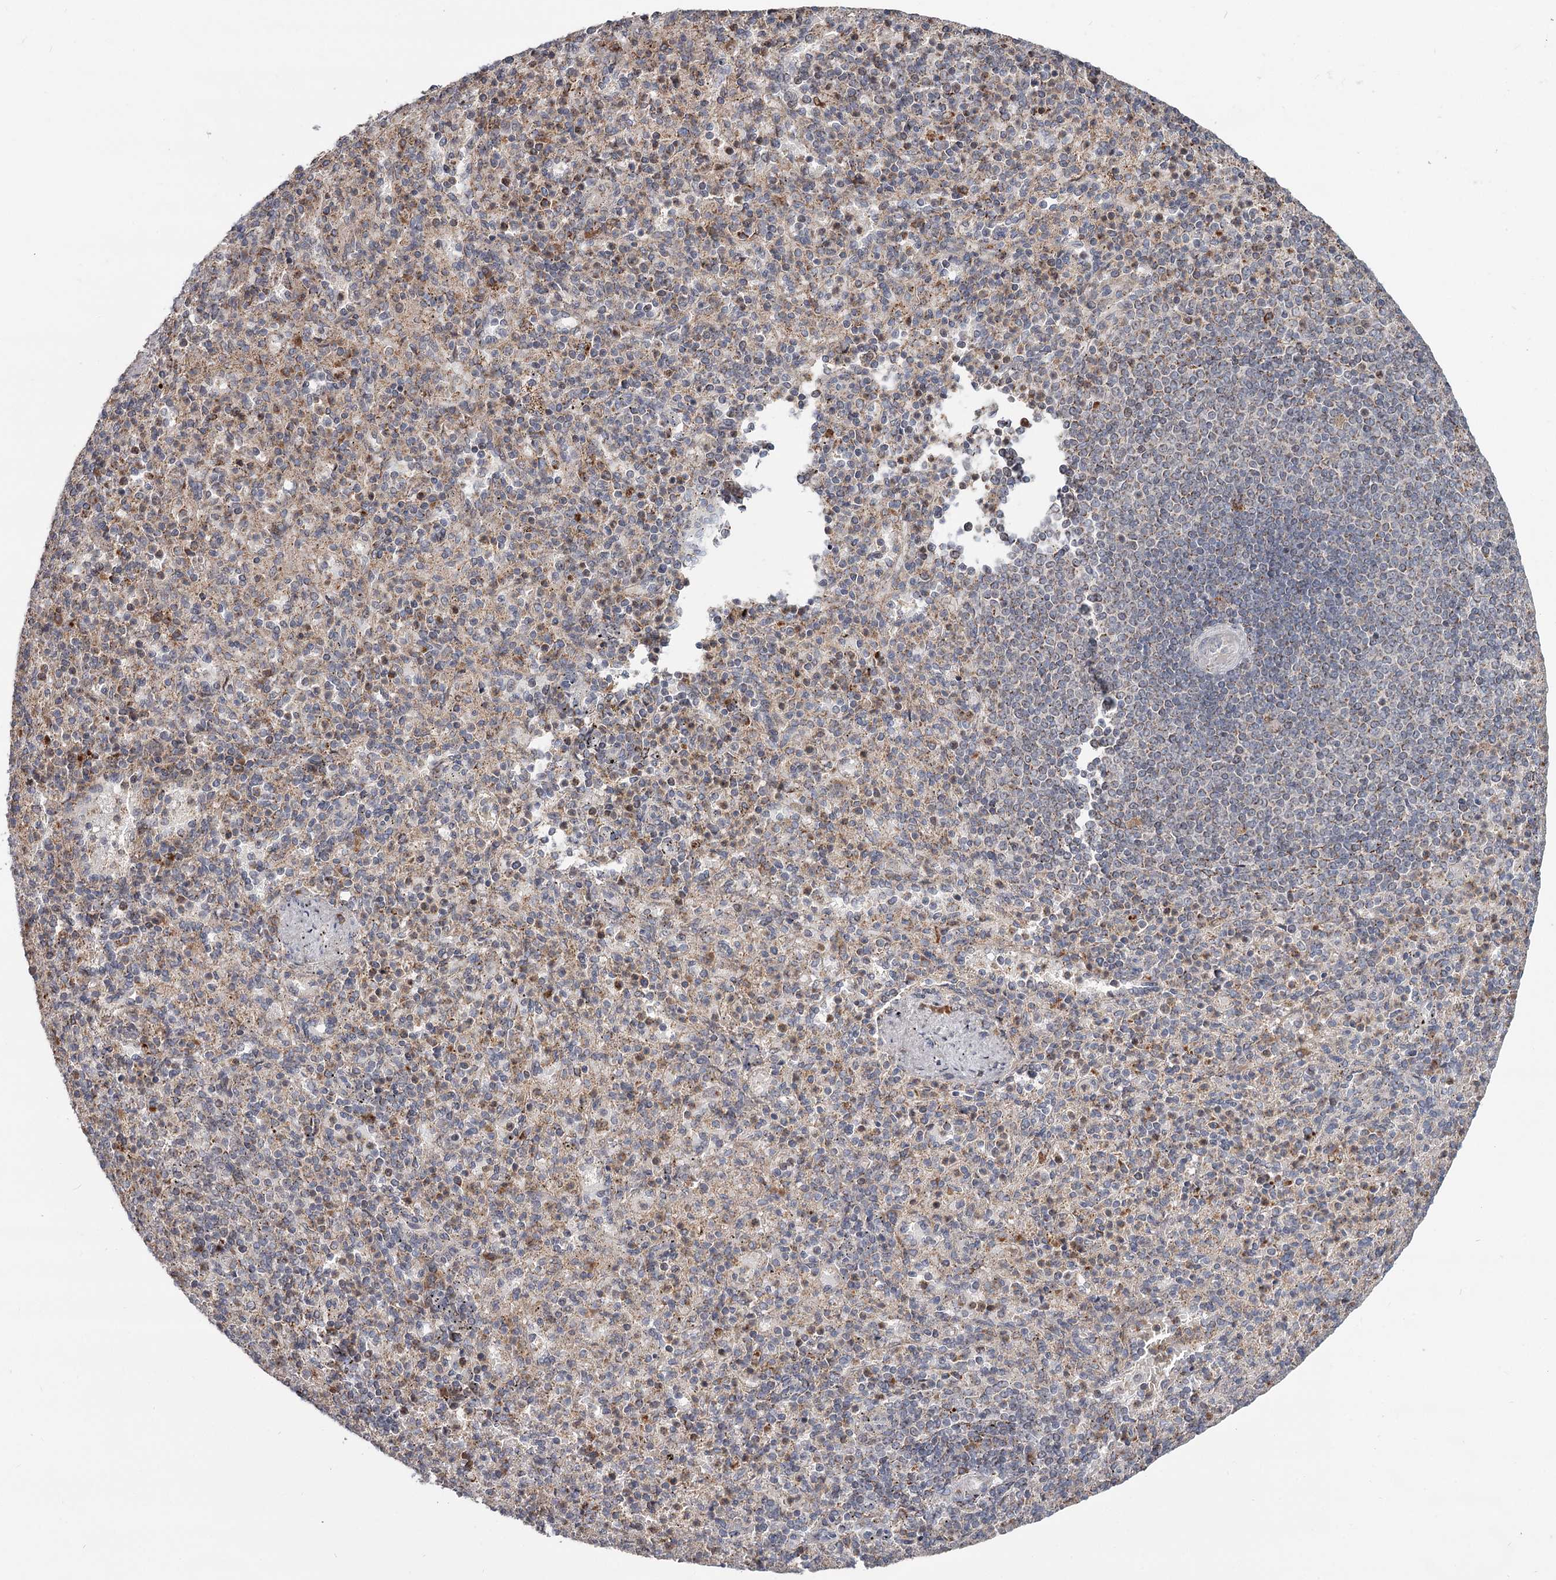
{"staining": {"intensity": "moderate", "quantity": "<25%", "location": "cytoplasmic/membranous"}, "tissue": "spleen", "cell_type": "Cells in red pulp", "image_type": "normal", "snomed": [{"axis": "morphology", "description": "Normal tissue, NOS"}, {"axis": "topography", "description": "Spleen"}], "caption": "Immunohistochemical staining of unremarkable spleen reveals low levels of moderate cytoplasmic/membranous staining in approximately <25% of cells in red pulp.", "gene": "CDC123", "patient": {"sex": "female", "age": 74}}